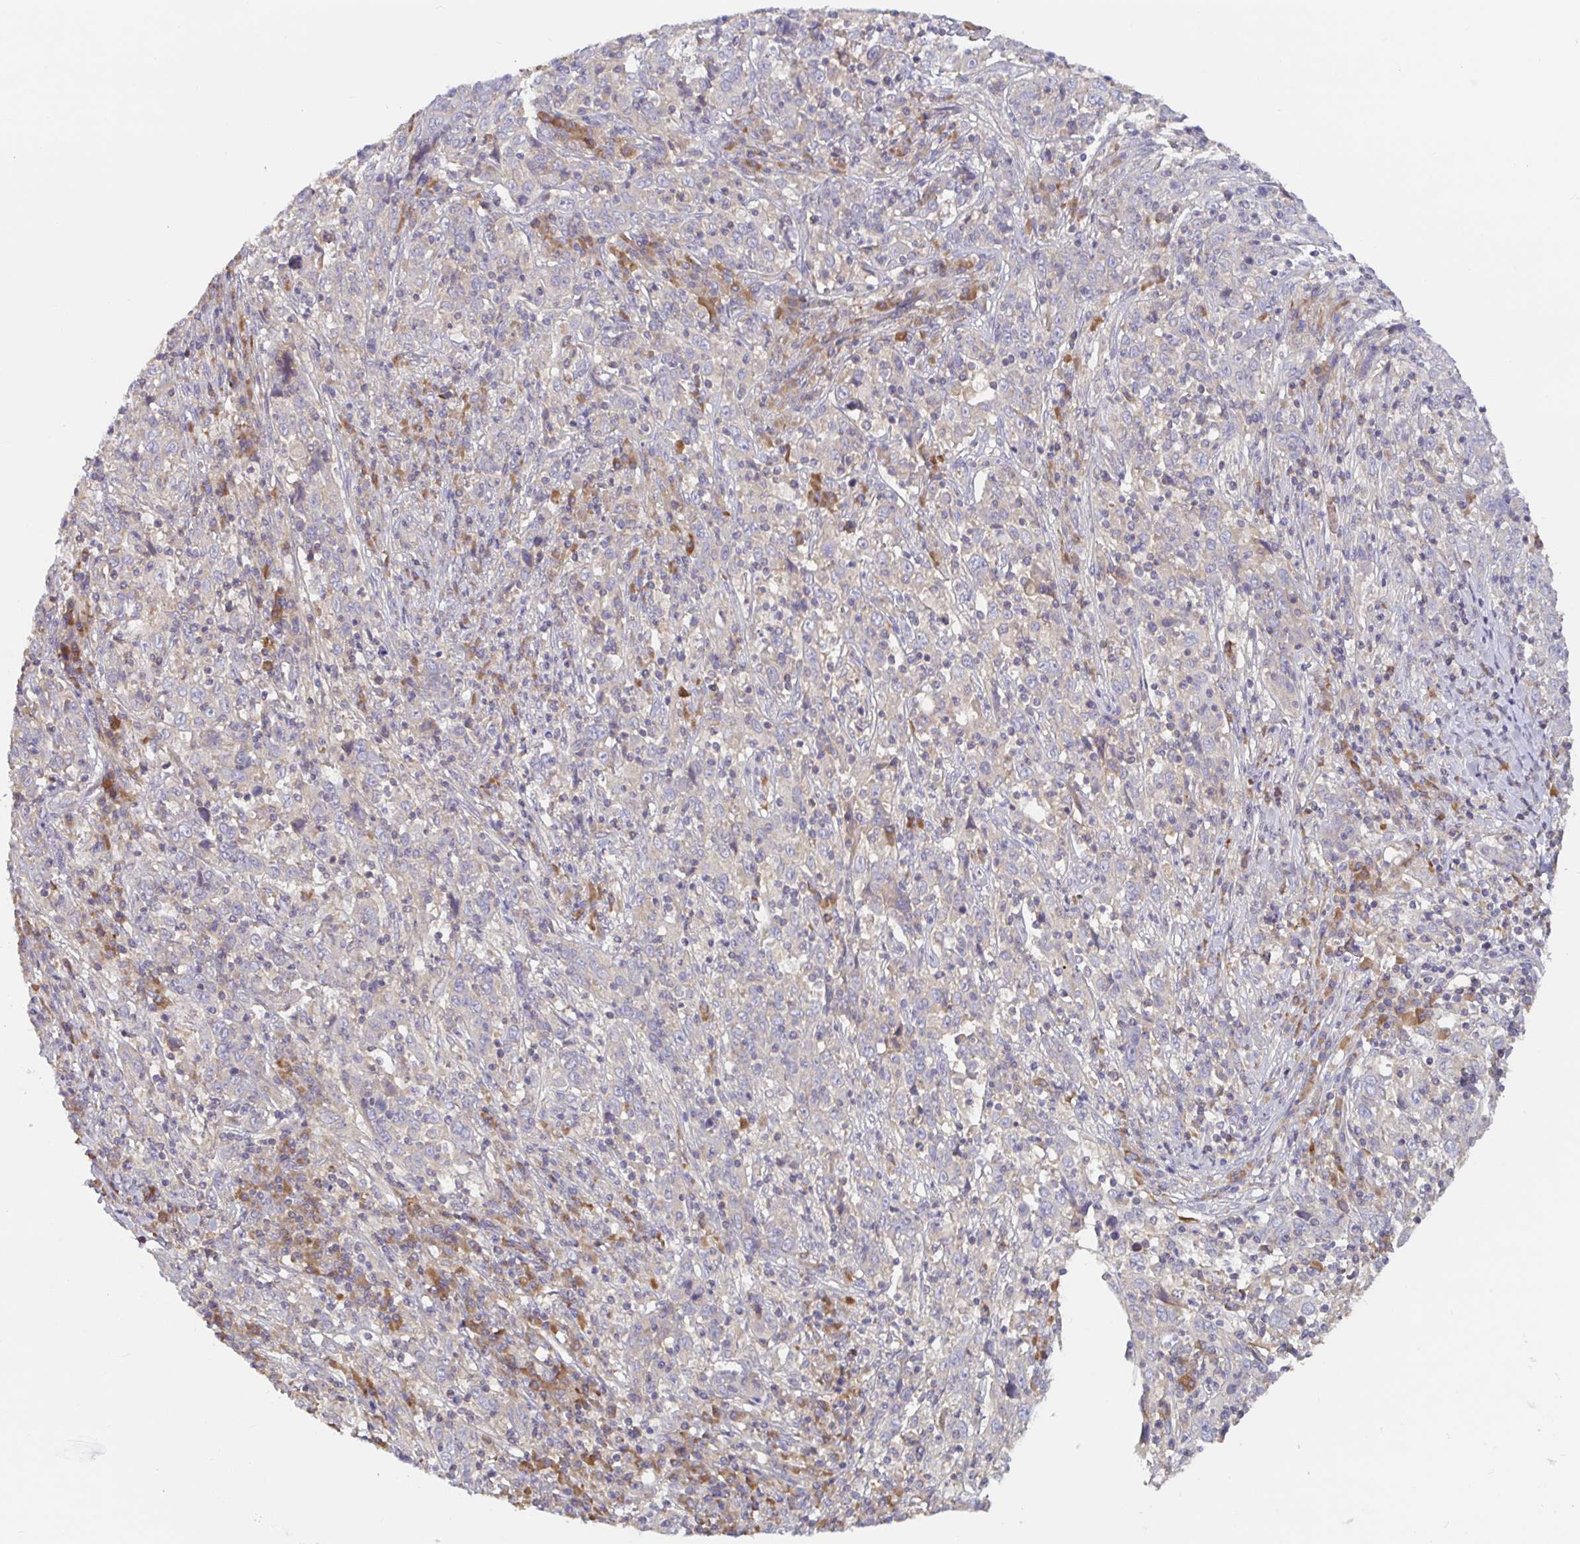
{"staining": {"intensity": "negative", "quantity": "none", "location": "none"}, "tissue": "cervical cancer", "cell_type": "Tumor cells", "image_type": "cancer", "snomed": [{"axis": "morphology", "description": "Squamous cell carcinoma, NOS"}, {"axis": "topography", "description": "Cervix"}], "caption": "Tumor cells are negative for protein expression in human cervical cancer (squamous cell carcinoma).", "gene": "LARP1", "patient": {"sex": "female", "age": 46}}